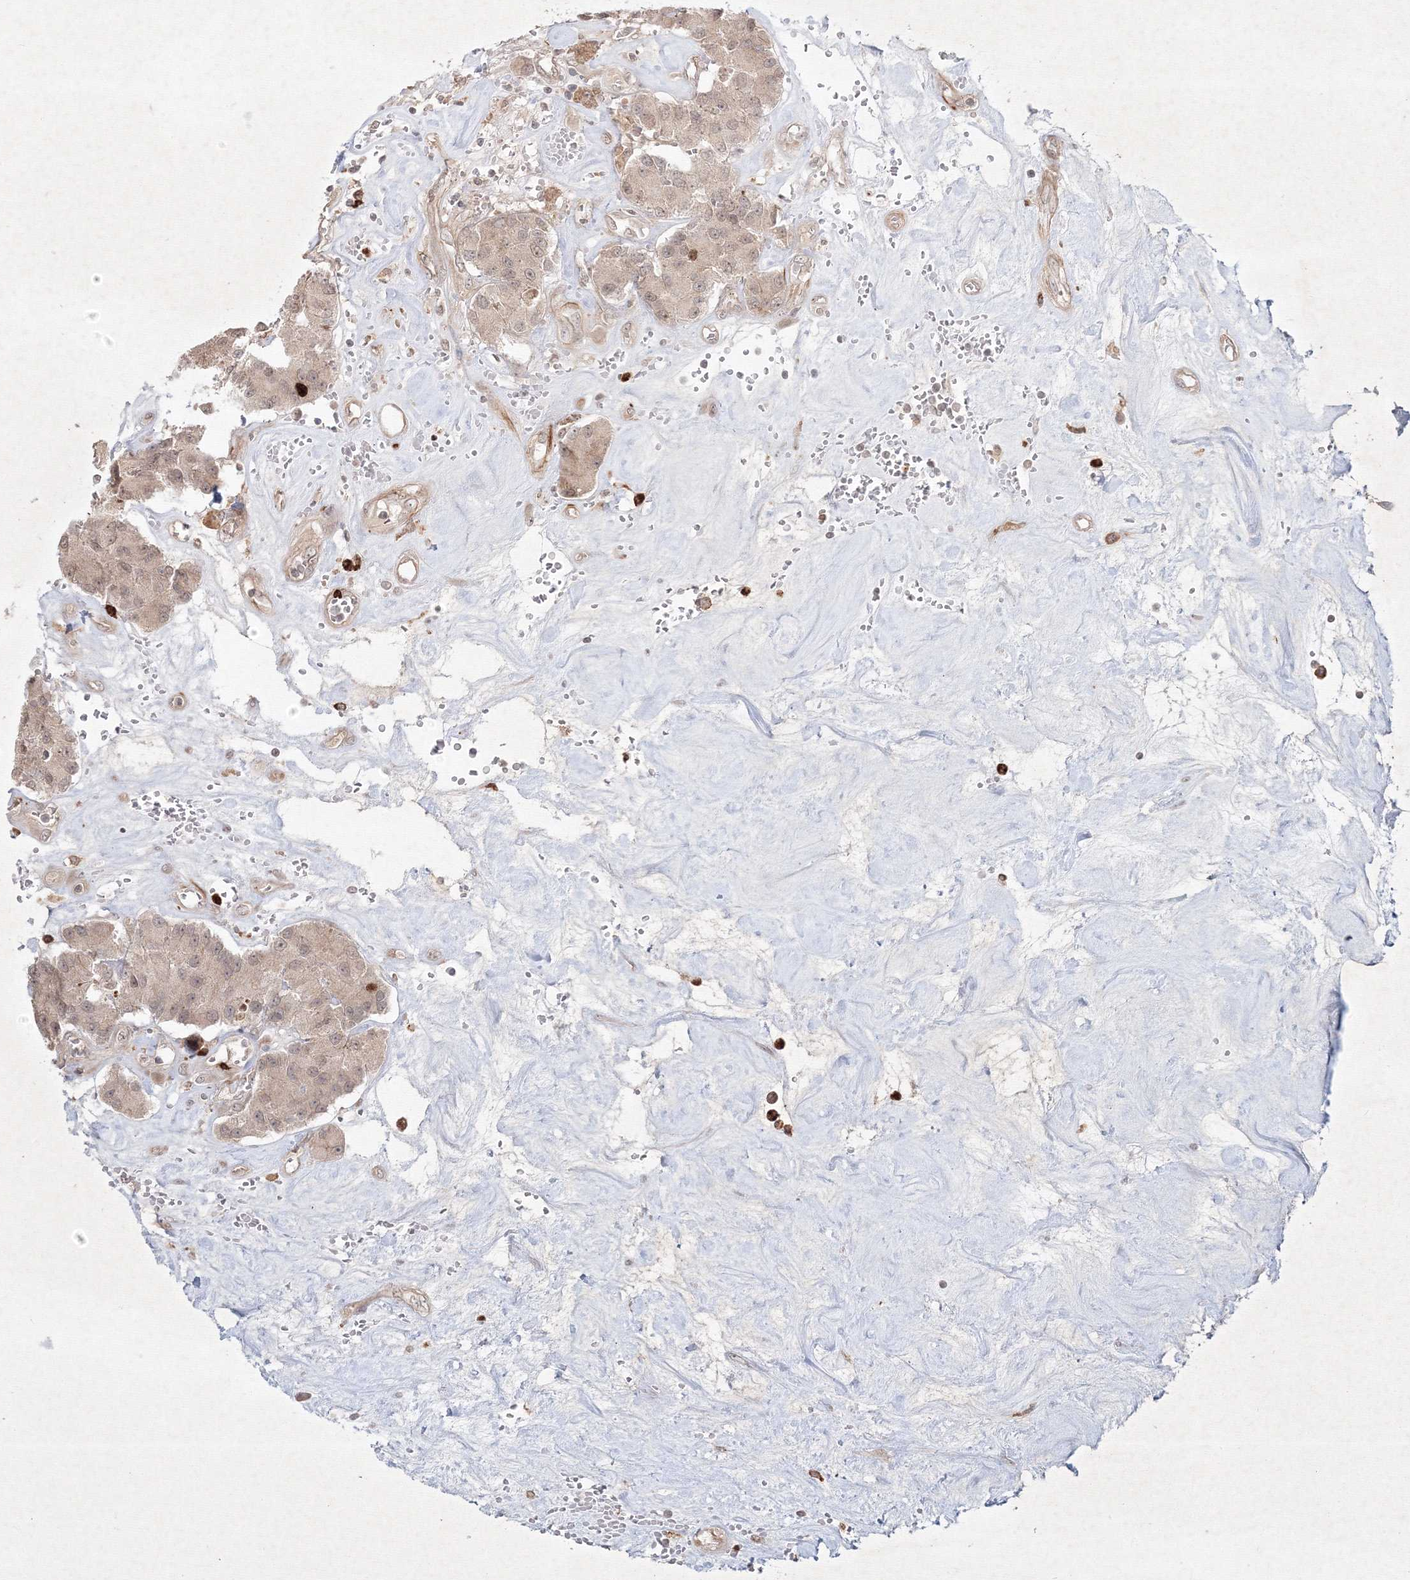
{"staining": {"intensity": "weak", "quantity": ">75%", "location": "cytoplasmic/membranous,nuclear"}, "tissue": "carcinoid", "cell_type": "Tumor cells", "image_type": "cancer", "snomed": [{"axis": "morphology", "description": "Carcinoid, malignant, NOS"}, {"axis": "topography", "description": "Pancreas"}], "caption": "A low amount of weak cytoplasmic/membranous and nuclear positivity is appreciated in about >75% of tumor cells in carcinoid tissue. The protein of interest is stained brown, and the nuclei are stained in blue (DAB (3,3'-diaminobenzidine) IHC with brightfield microscopy, high magnification).", "gene": "KIF20A", "patient": {"sex": "male", "age": 41}}